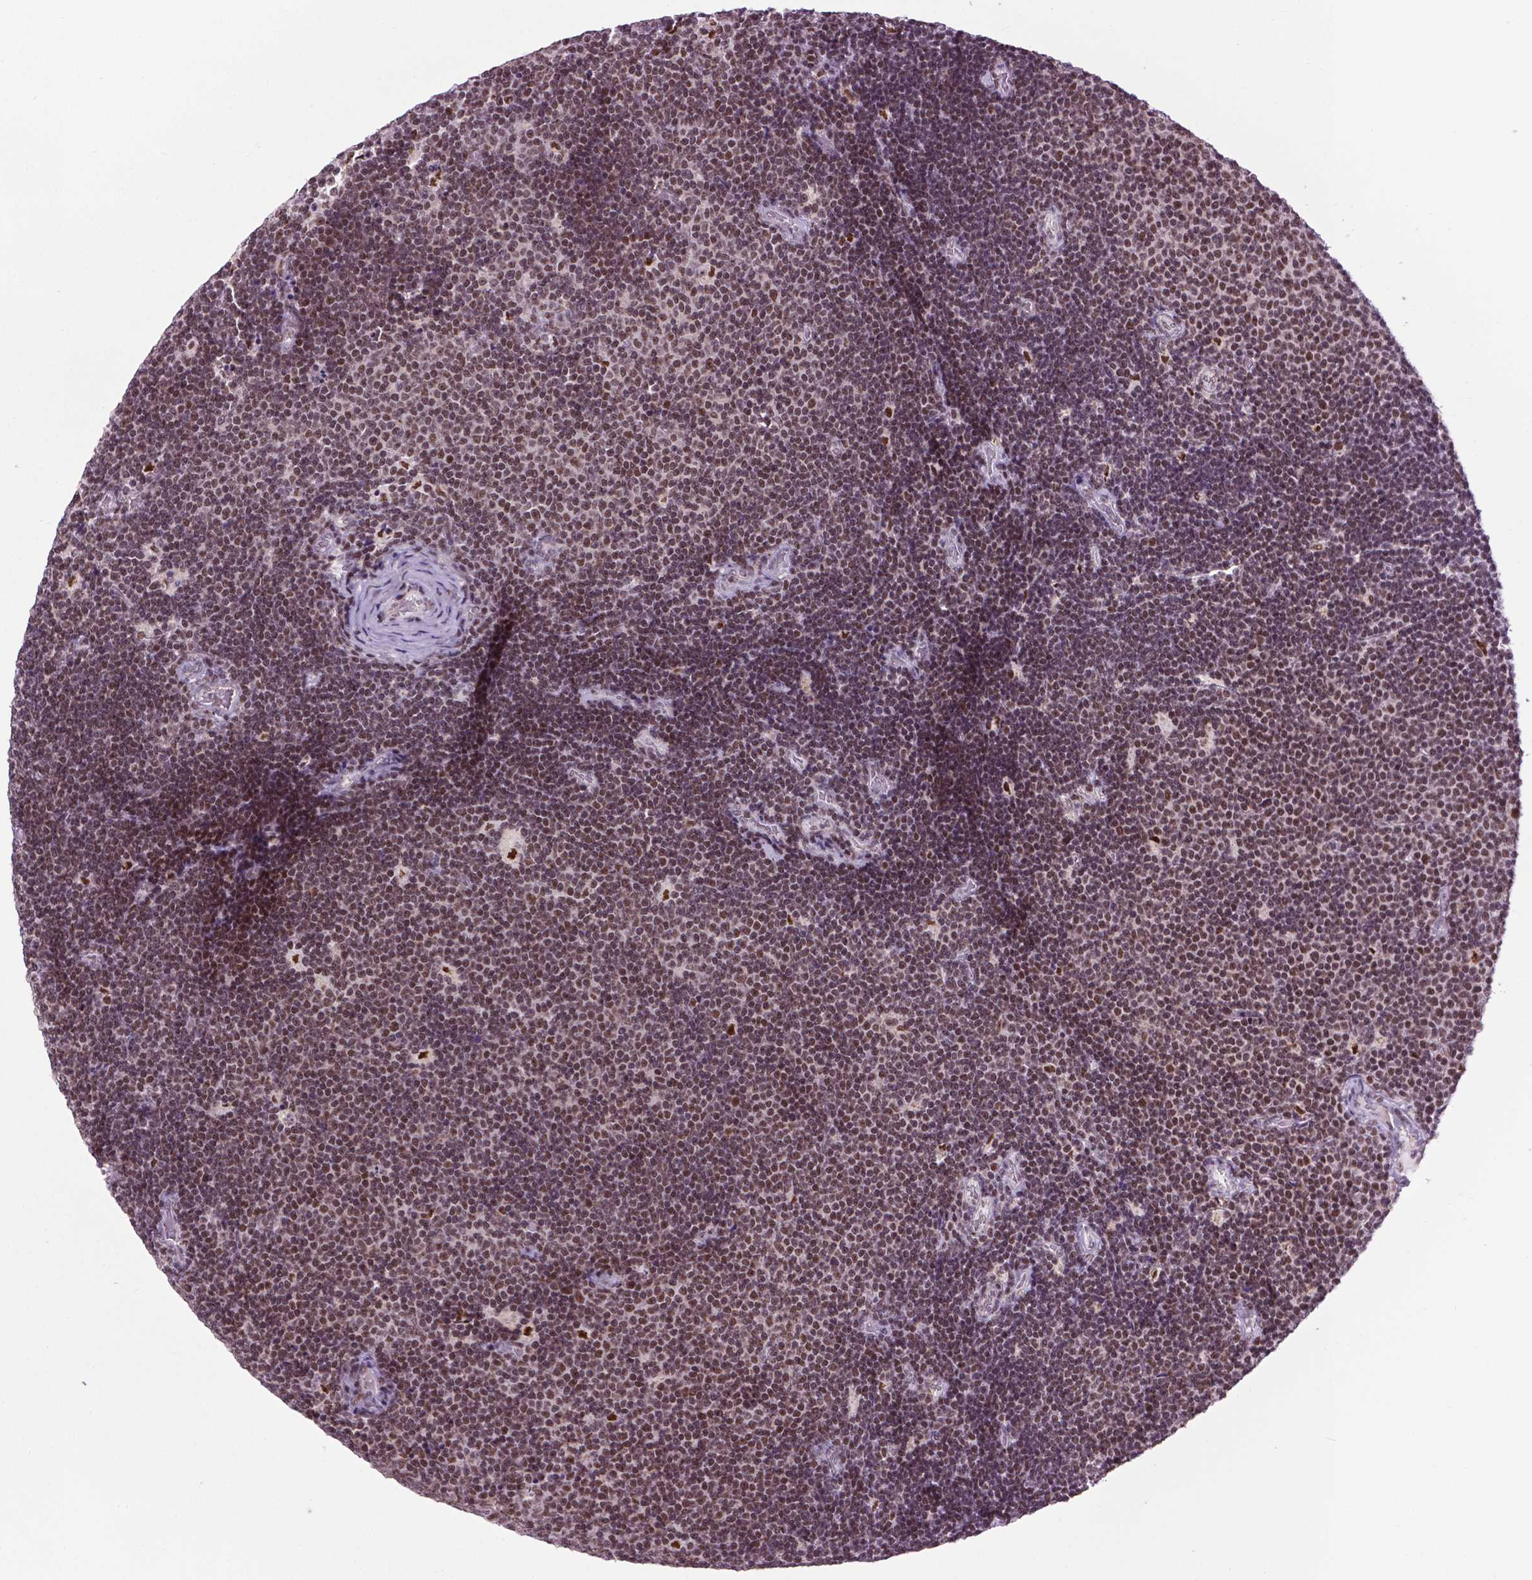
{"staining": {"intensity": "moderate", "quantity": "25%-75%", "location": "nuclear"}, "tissue": "lymphoma", "cell_type": "Tumor cells", "image_type": "cancer", "snomed": [{"axis": "morphology", "description": "Malignant lymphoma, non-Hodgkin's type, Low grade"}, {"axis": "topography", "description": "Brain"}], "caption": "This photomicrograph demonstrates malignant lymphoma, non-Hodgkin's type (low-grade) stained with immunohistochemistry (IHC) to label a protein in brown. The nuclear of tumor cells show moderate positivity for the protein. Nuclei are counter-stained blue.", "gene": "EAF1", "patient": {"sex": "female", "age": 66}}